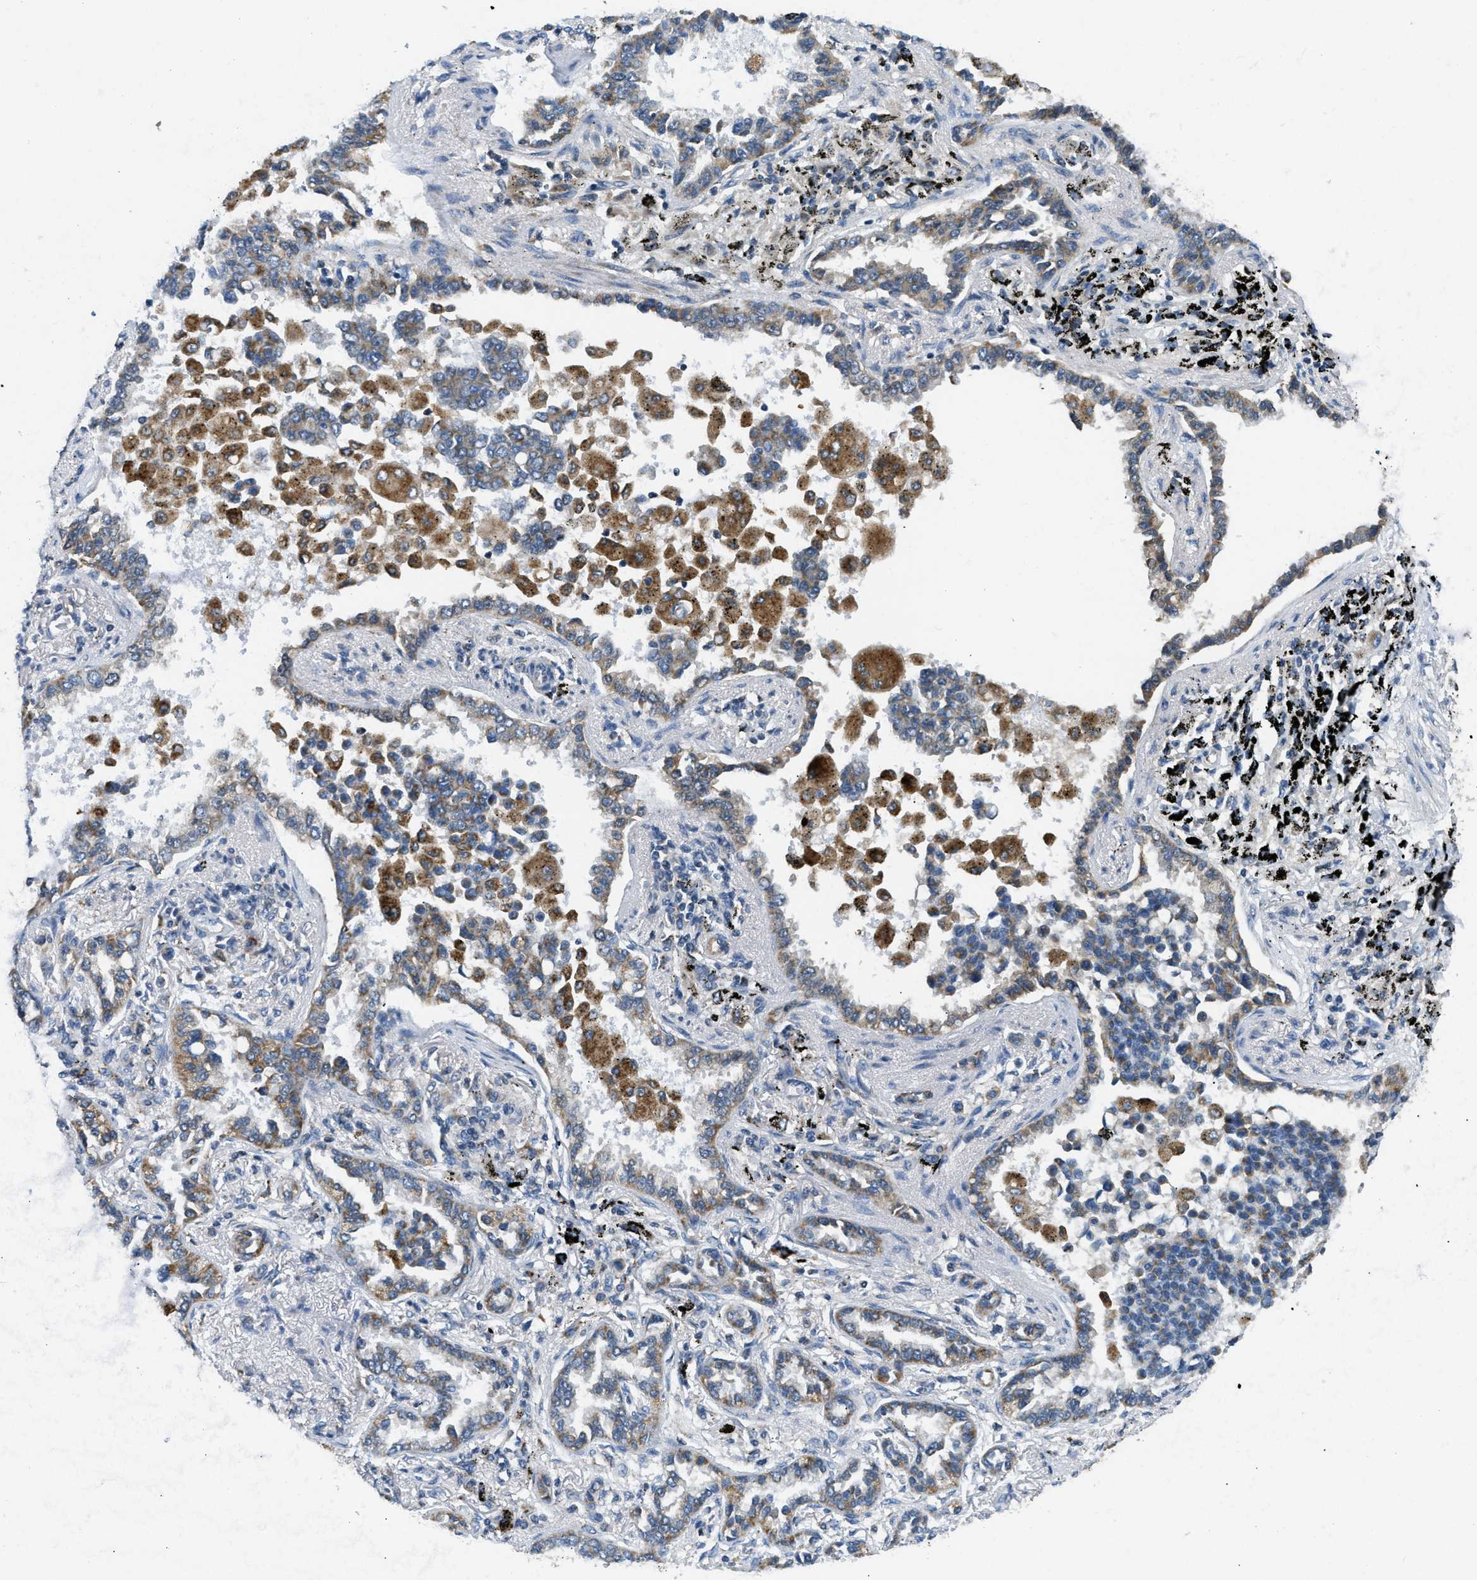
{"staining": {"intensity": "moderate", "quantity": ">75%", "location": "cytoplasmic/membranous"}, "tissue": "lung cancer", "cell_type": "Tumor cells", "image_type": "cancer", "snomed": [{"axis": "morphology", "description": "Normal tissue, NOS"}, {"axis": "morphology", "description": "Adenocarcinoma, NOS"}, {"axis": "topography", "description": "Lung"}], "caption": "IHC of human lung cancer displays medium levels of moderate cytoplasmic/membranous positivity in about >75% of tumor cells. The staining is performed using DAB (3,3'-diaminobenzidine) brown chromogen to label protein expression. The nuclei are counter-stained blue using hematoxylin.", "gene": "ACADVL", "patient": {"sex": "male", "age": 59}}